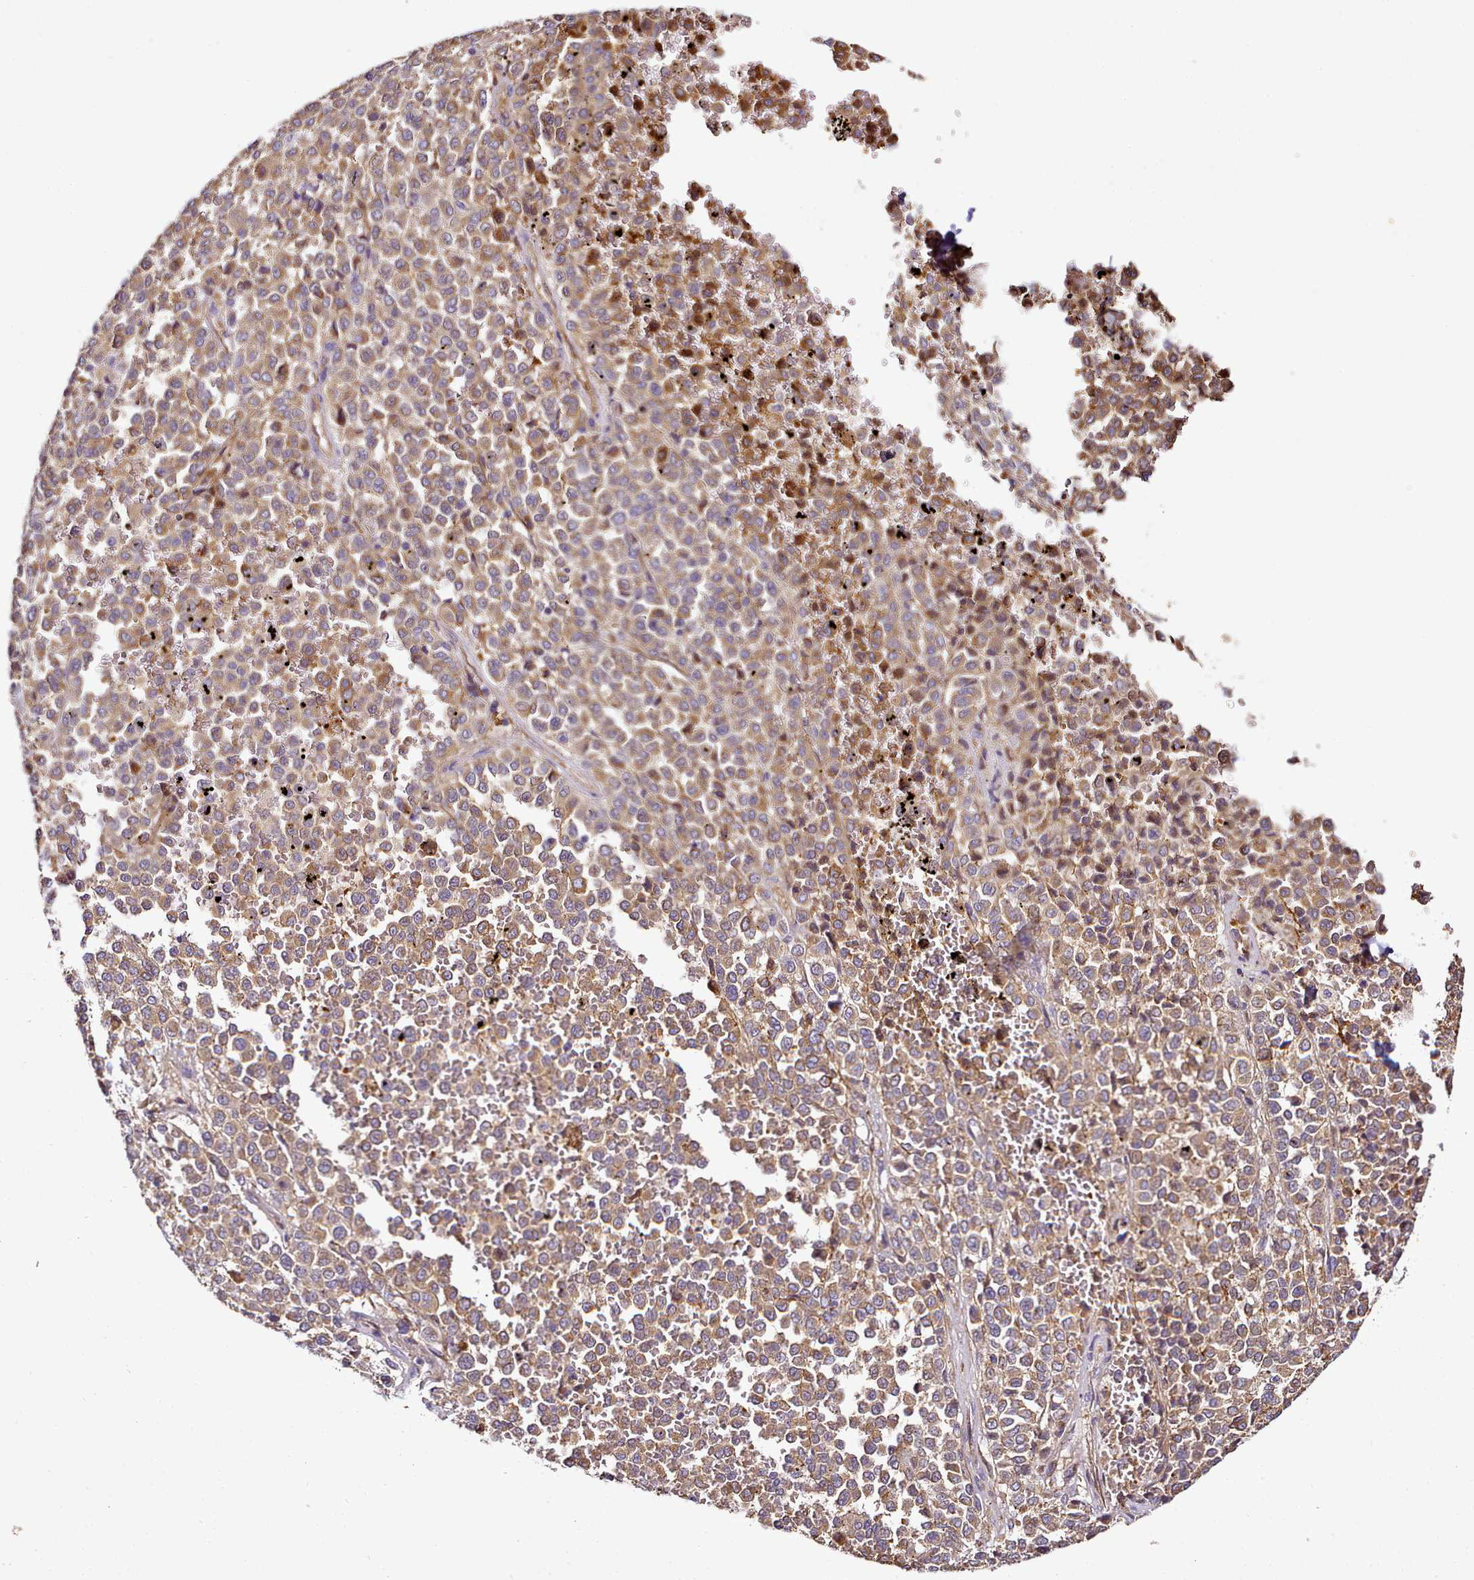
{"staining": {"intensity": "moderate", "quantity": ">75%", "location": "cytoplasmic/membranous"}, "tissue": "melanoma", "cell_type": "Tumor cells", "image_type": "cancer", "snomed": [{"axis": "morphology", "description": "Malignant melanoma, Metastatic site"}, {"axis": "topography", "description": "Pancreas"}], "caption": "Protein expression analysis of human malignant melanoma (metastatic site) reveals moderate cytoplasmic/membranous staining in about >75% of tumor cells. The staining was performed using DAB (3,3'-diaminobenzidine) to visualize the protein expression in brown, while the nuclei were stained in blue with hematoxylin (Magnification: 20x).", "gene": "NBPF1", "patient": {"sex": "female", "age": 30}}